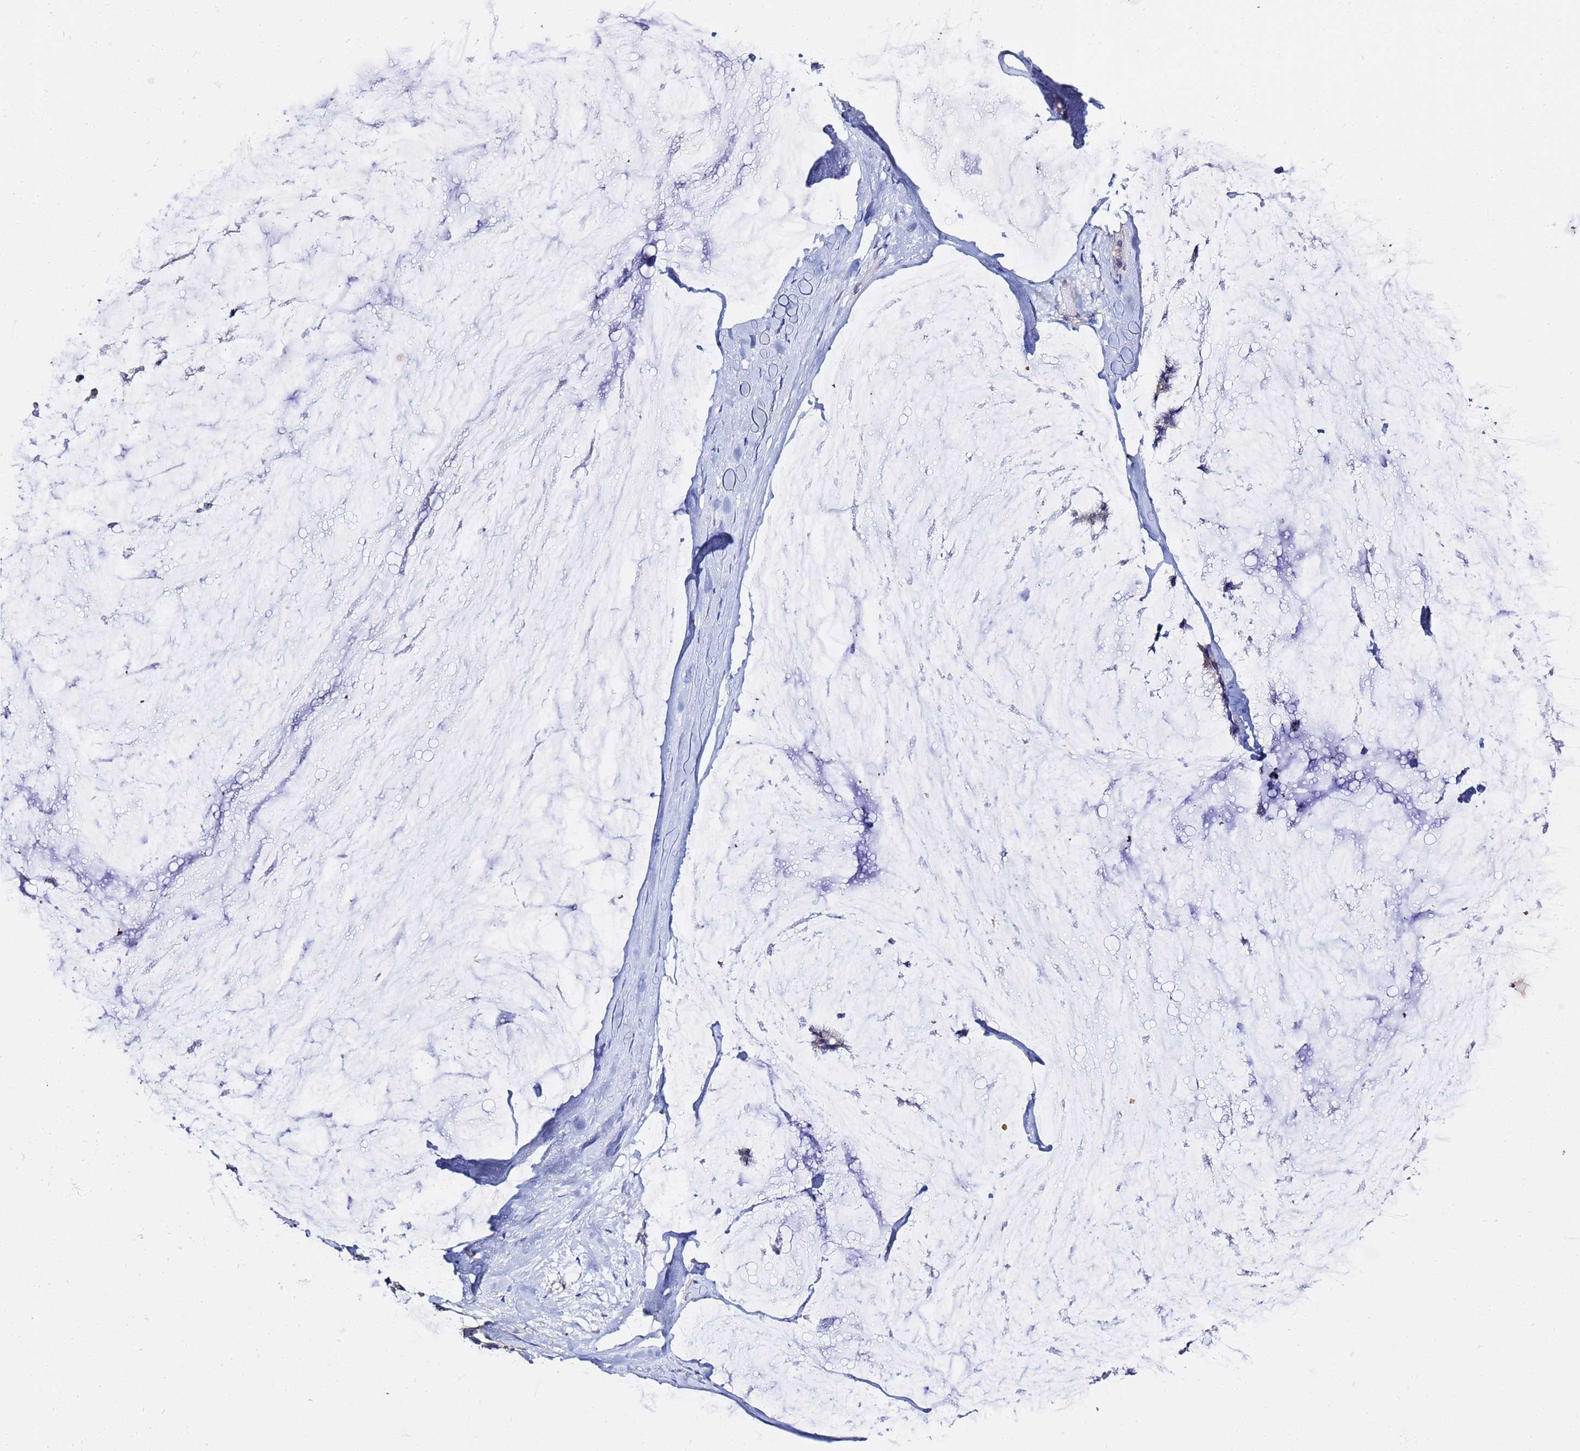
{"staining": {"intensity": "negative", "quantity": "none", "location": "none"}, "tissue": "ovarian cancer", "cell_type": "Tumor cells", "image_type": "cancer", "snomed": [{"axis": "morphology", "description": "Cystadenocarcinoma, mucinous, NOS"}, {"axis": "topography", "description": "Ovary"}], "caption": "Tumor cells are negative for brown protein staining in mucinous cystadenocarcinoma (ovarian).", "gene": "LENG1", "patient": {"sex": "female", "age": 39}}